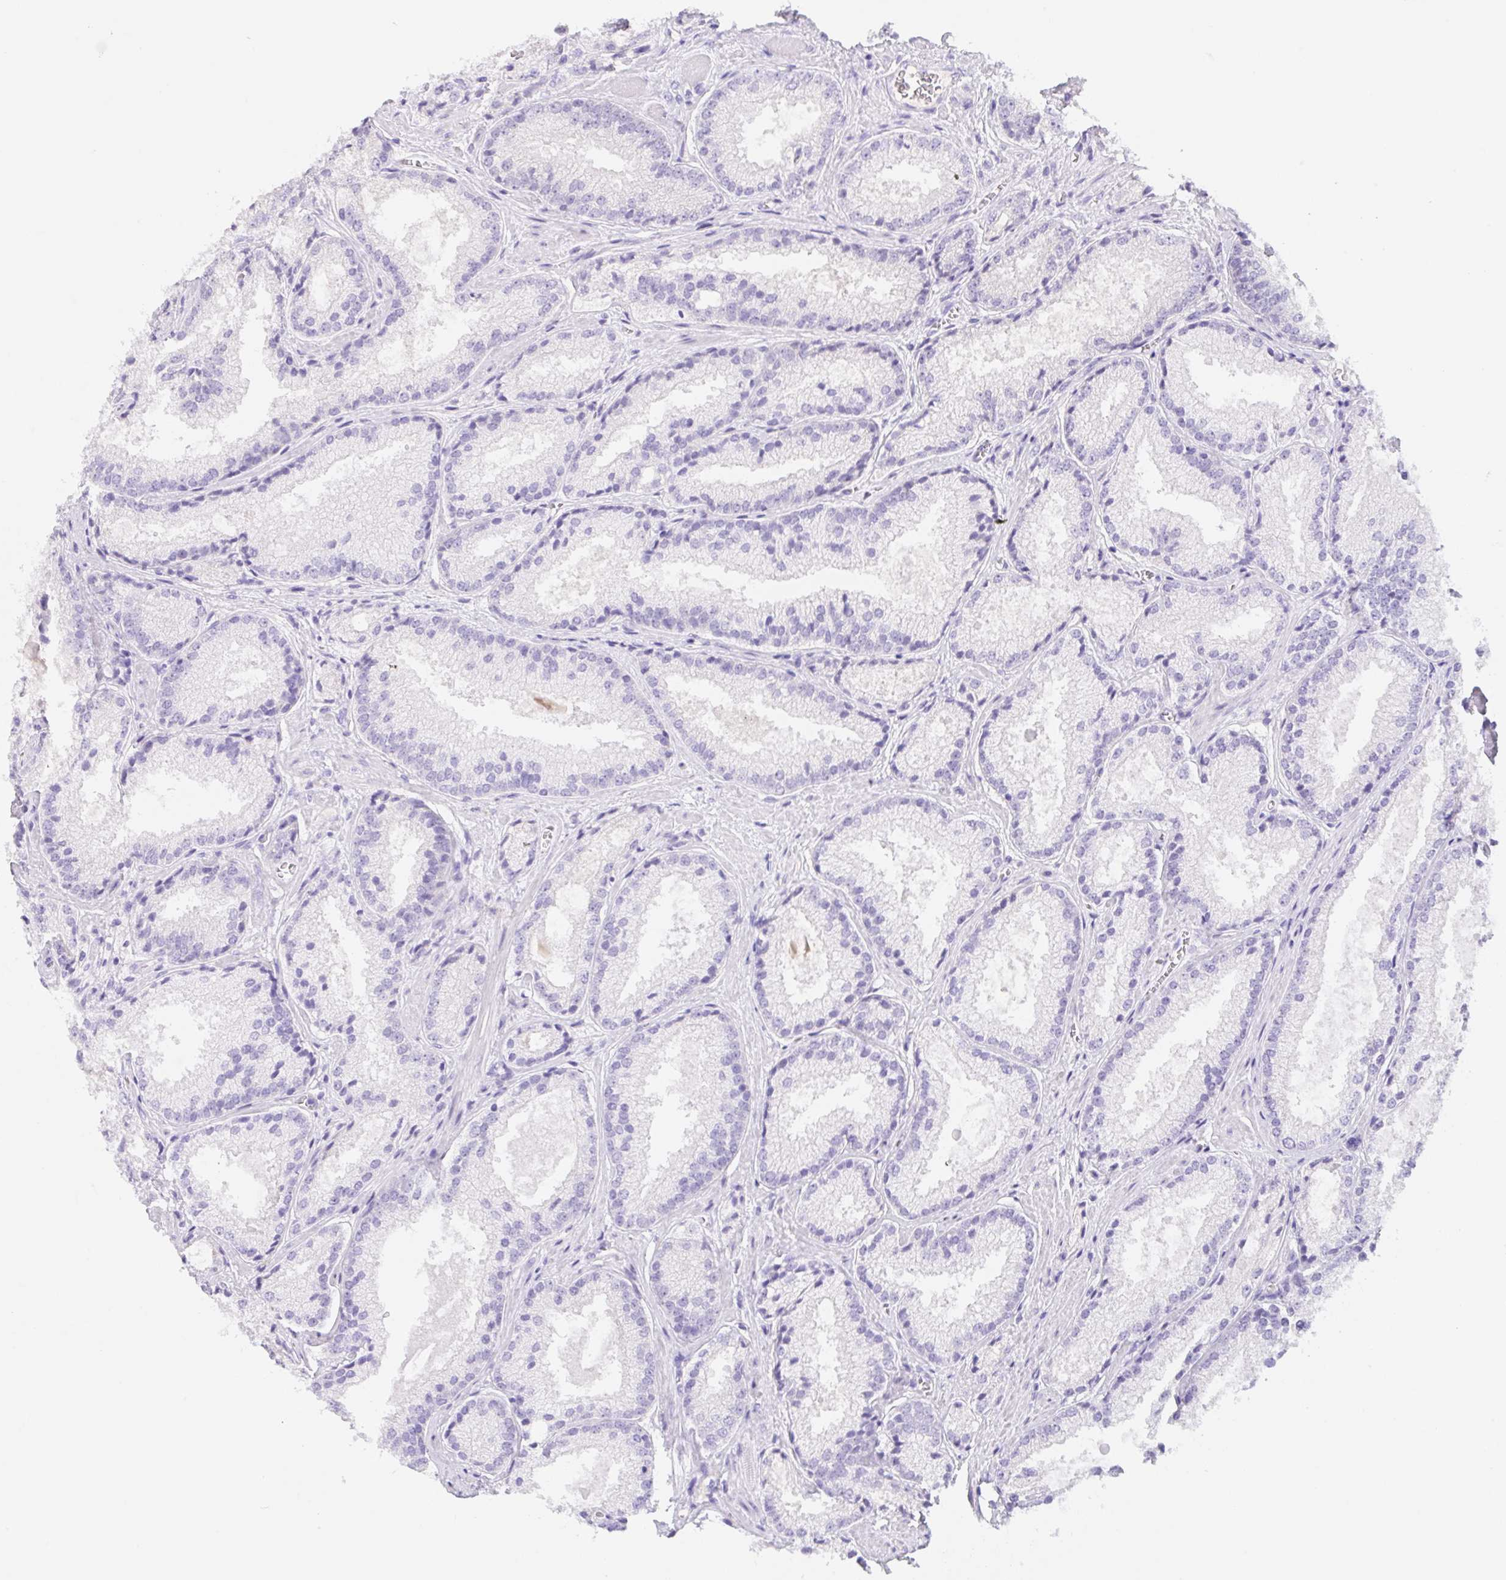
{"staining": {"intensity": "negative", "quantity": "none", "location": "none"}, "tissue": "prostate cancer", "cell_type": "Tumor cells", "image_type": "cancer", "snomed": [{"axis": "morphology", "description": "Adenocarcinoma, High grade"}, {"axis": "topography", "description": "Prostate"}], "caption": "Immunohistochemical staining of prostate high-grade adenocarcinoma shows no significant positivity in tumor cells.", "gene": "KLK8", "patient": {"sex": "male", "age": 68}}